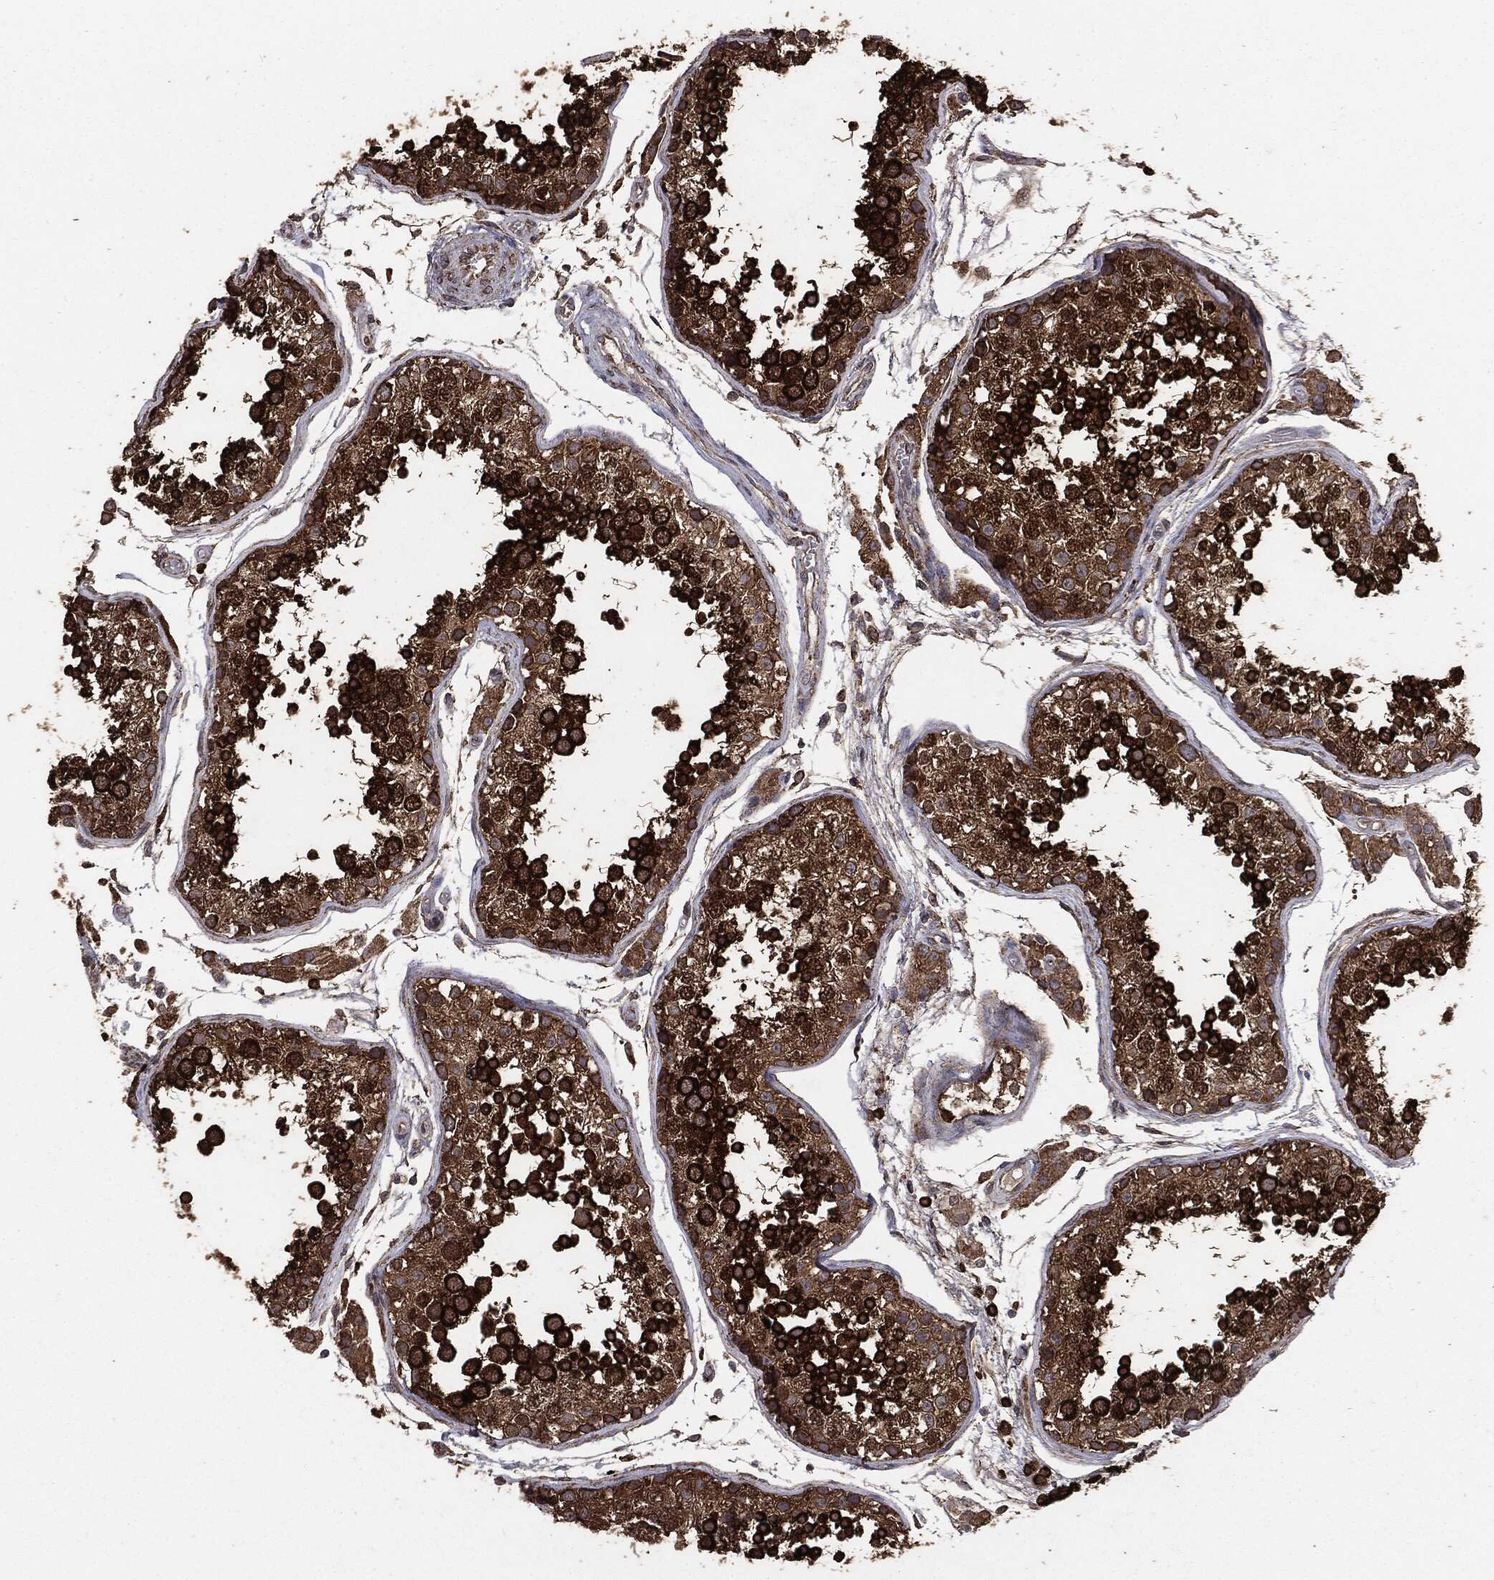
{"staining": {"intensity": "strong", "quantity": ">75%", "location": "cytoplasmic/membranous"}, "tissue": "testis", "cell_type": "Cells in seminiferous ducts", "image_type": "normal", "snomed": [{"axis": "morphology", "description": "Normal tissue, NOS"}, {"axis": "topography", "description": "Testis"}], "caption": "Cells in seminiferous ducts demonstrate strong cytoplasmic/membranous positivity in approximately >75% of cells in benign testis.", "gene": "MTOR", "patient": {"sex": "male", "age": 29}}